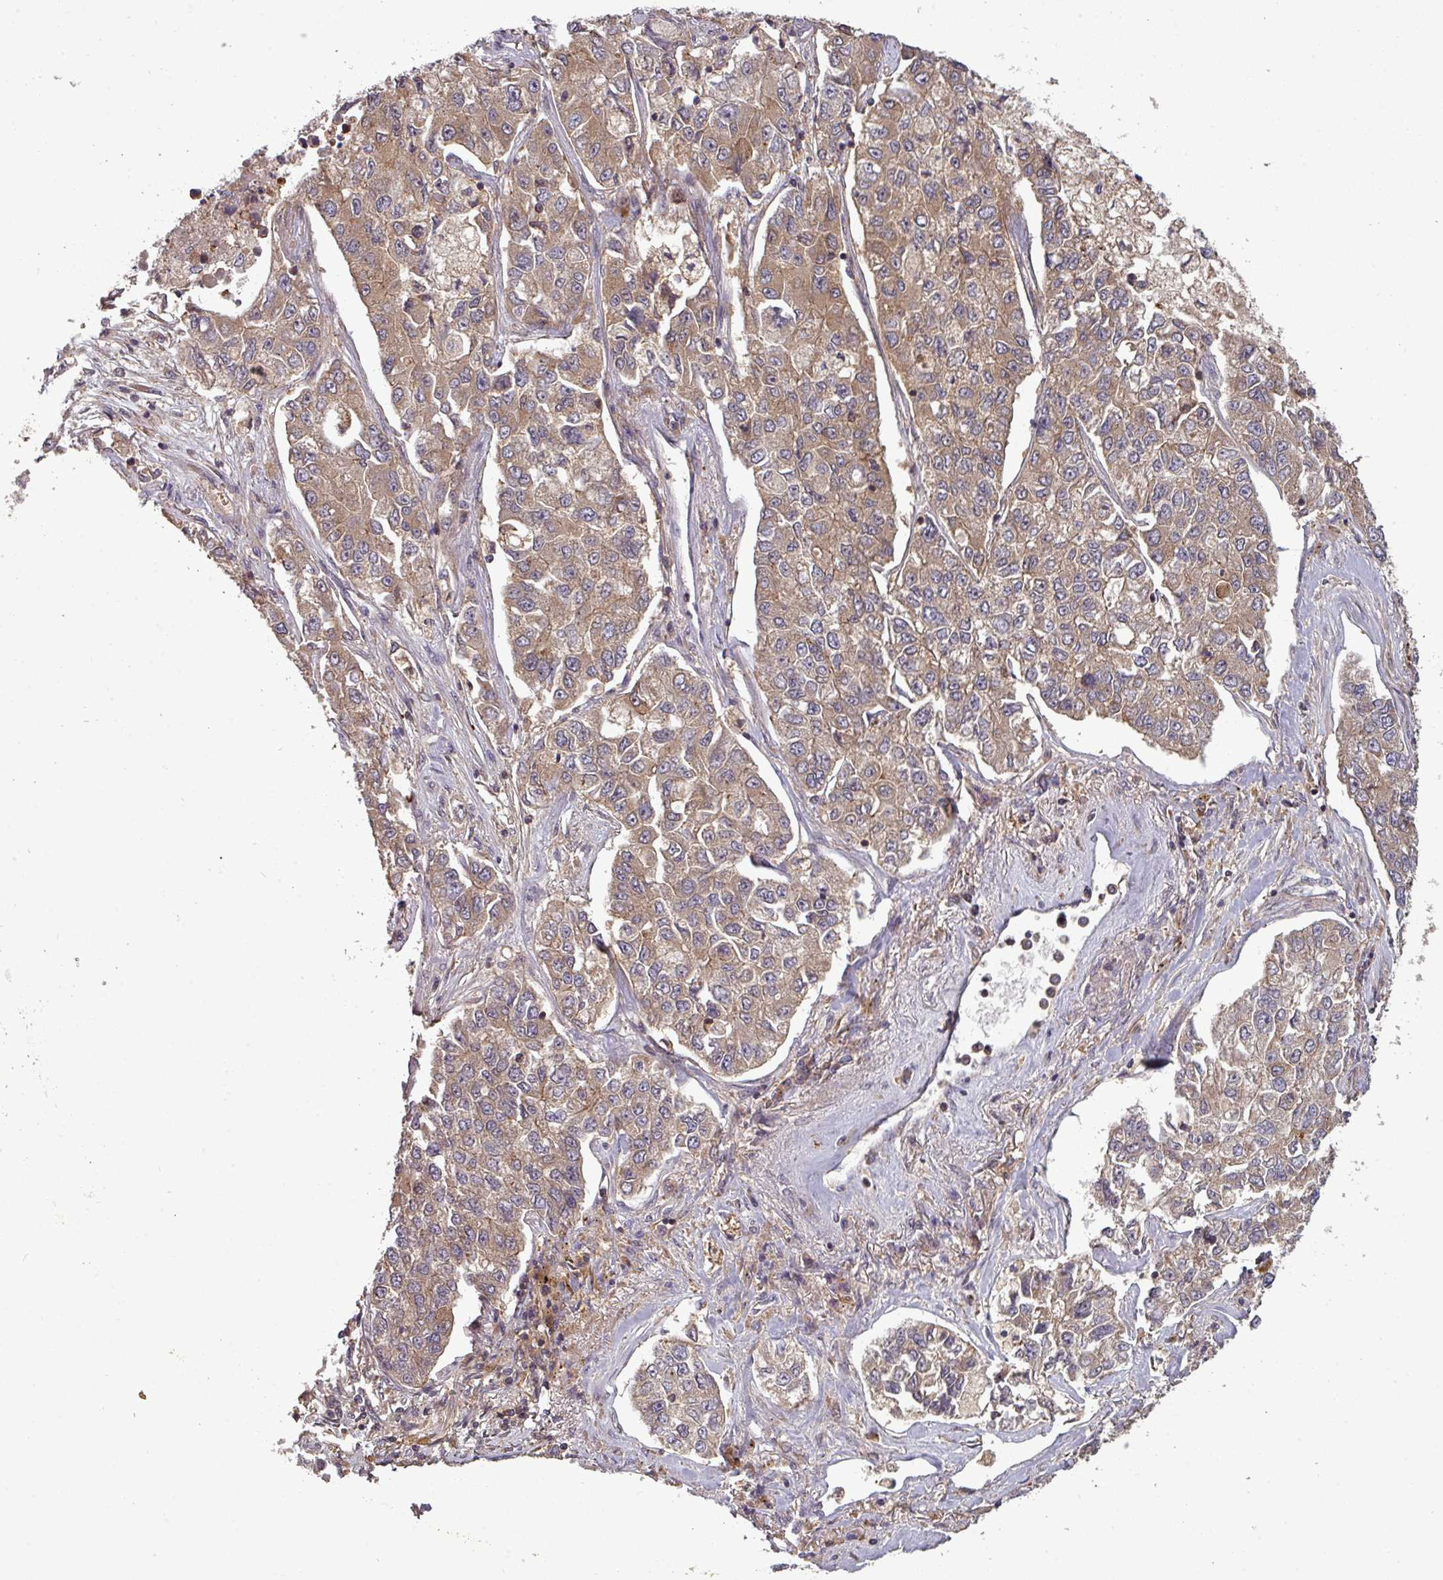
{"staining": {"intensity": "moderate", "quantity": ">75%", "location": "cytoplasmic/membranous"}, "tissue": "lung cancer", "cell_type": "Tumor cells", "image_type": "cancer", "snomed": [{"axis": "morphology", "description": "Adenocarcinoma, NOS"}, {"axis": "topography", "description": "Lung"}], "caption": "IHC (DAB (3,3'-diaminobenzidine)) staining of adenocarcinoma (lung) displays moderate cytoplasmic/membranous protein positivity in approximately >75% of tumor cells.", "gene": "GSKIP", "patient": {"sex": "male", "age": 49}}